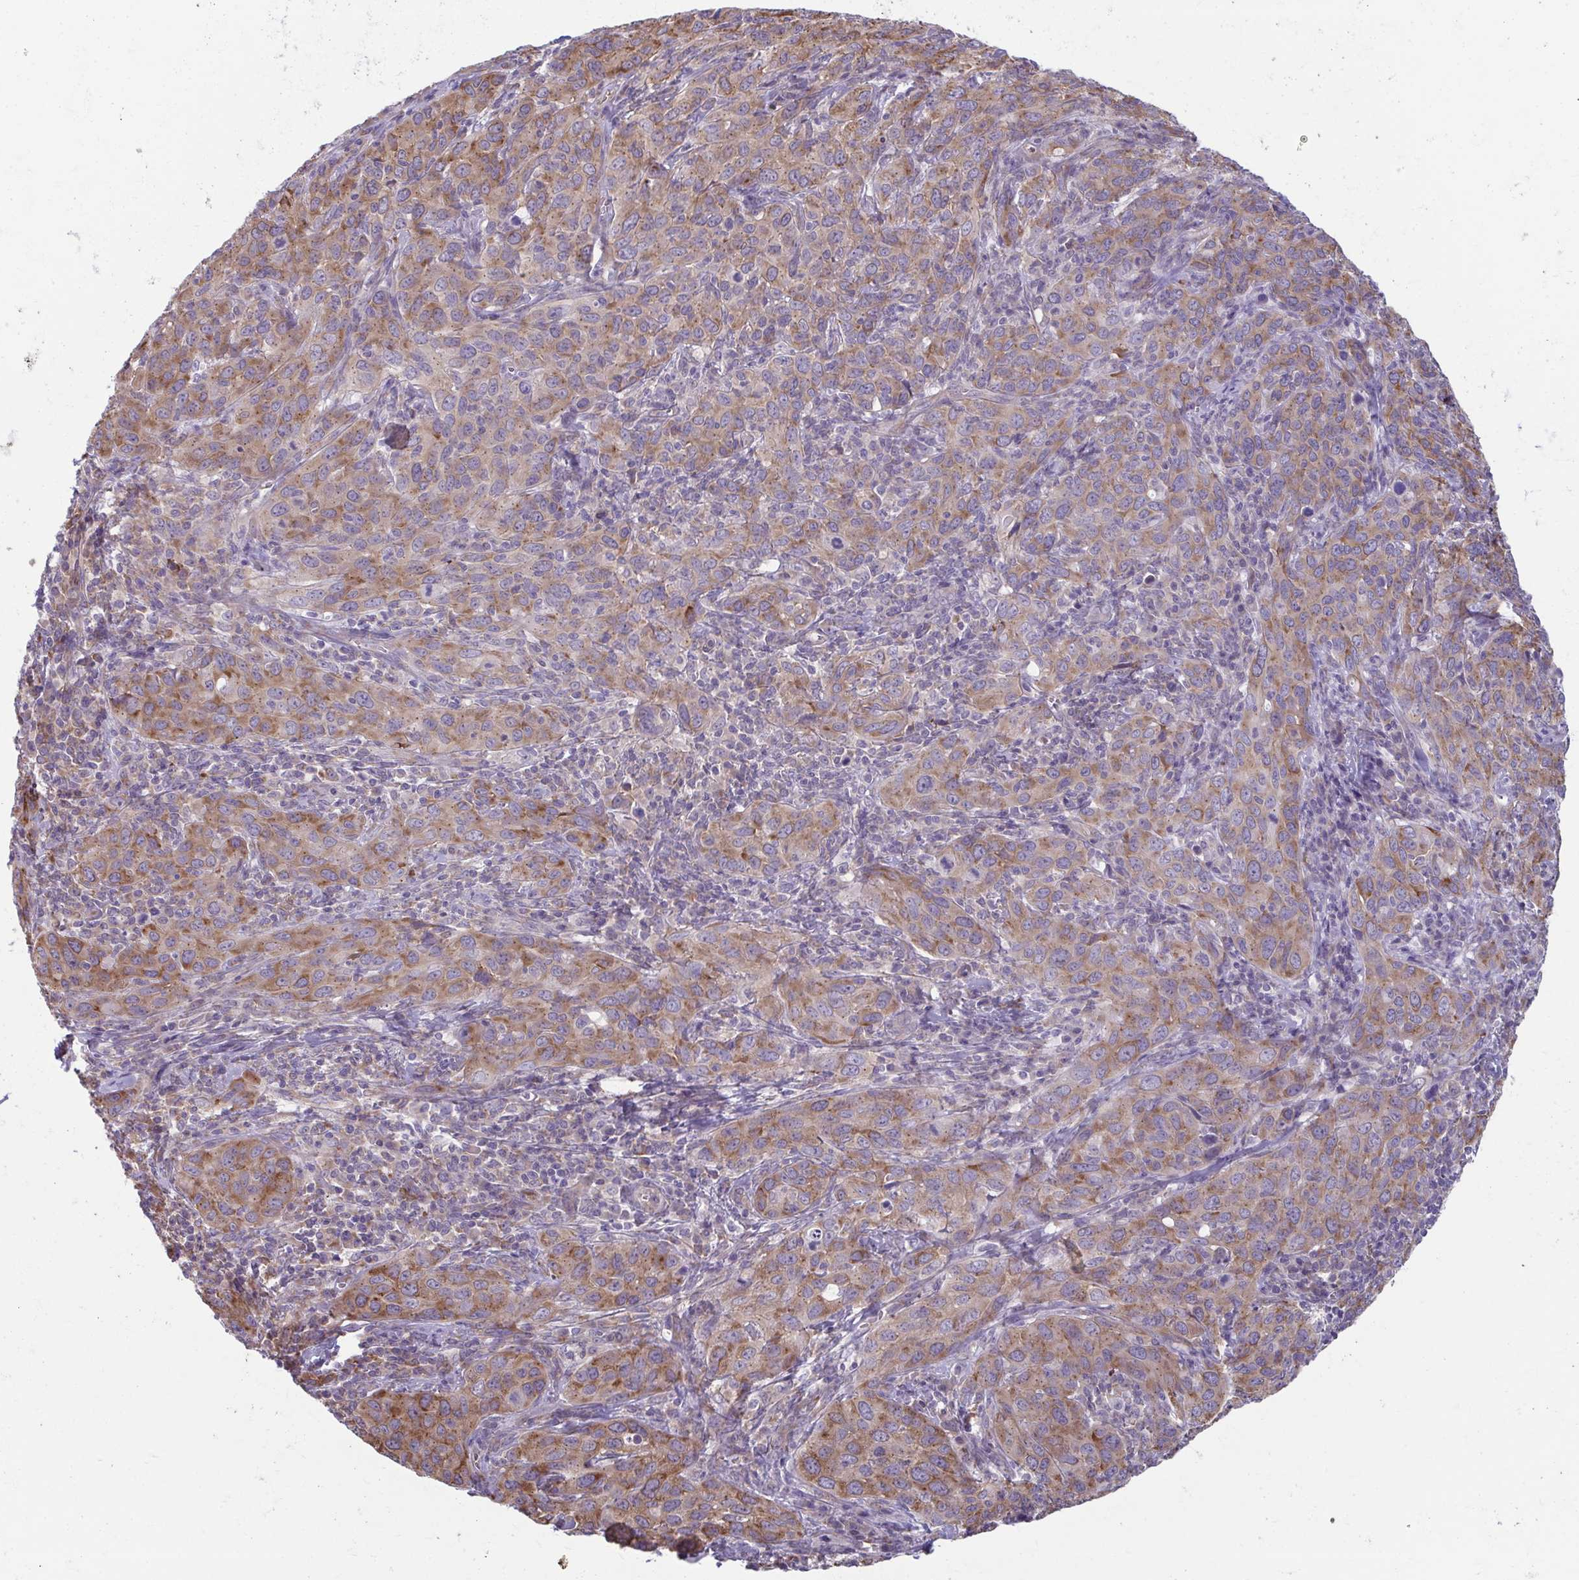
{"staining": {"intensity": "moderate", "quantity": ">75%", "location": "cytoplasmic/membranous"}, "tissue": "cervical cancer", "cell_type": "Tumor cells", "image_type": "cancer", "snomed": [{"axis": "morphology", "description": "Normal tissue, NOS"}, {"axis": "morphology", "description": "Squamous cell carcinoma, NOS"}, {"axis": "topography", "description": "Cervix"}], "caption": "A micrograph showing moderate cytoplasmic/membranous positivity in approximately >75% of tumor cells in cervical cancer (squamous cell carcinoma), as visualized by brown immunohistochemical staining.", "gene": "TMEM108", "patient": {"sex": "female", "age": 51}}